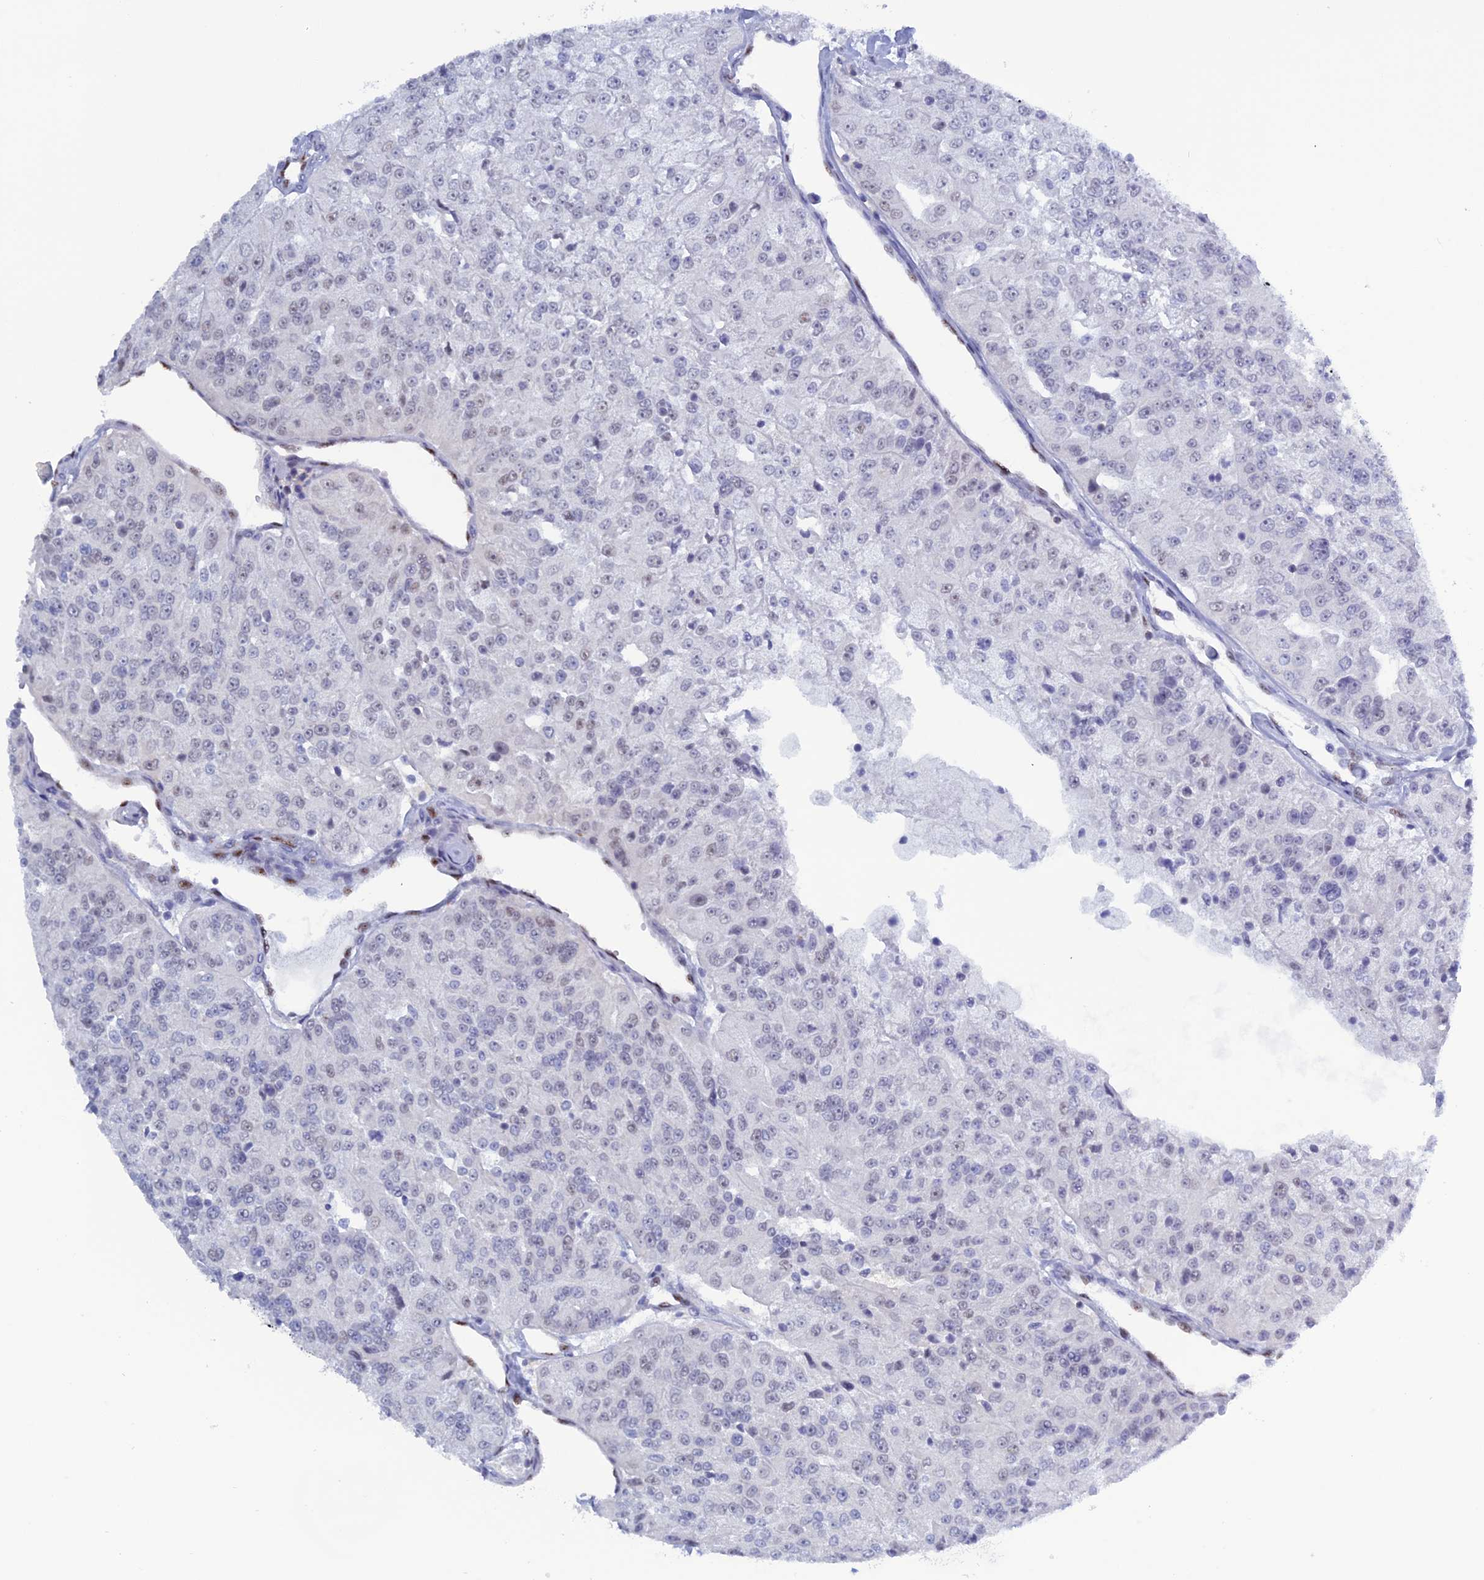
{"staining": {"intensity": "negative", "quantity": "none", "location": "none"}, "tissue": "renal cancer", "cell_type": "Tumor cells", "image_type": "cancer", "snomed": [{"axis": "morphology", "description": "Adenocarcinoma, NOS"}, {"axis": "topography", "description": "Kidney"}], "caption": "Protein analysis of adenocarcinoma (renal) reveals no significant expression in tumor cells. (Brightfield microscopy of DAB (3,3'-diaminobenzidine) IHC at high magnification).", "gene": "NOL4L", "patient": {"sex": "female", "age": 63}}